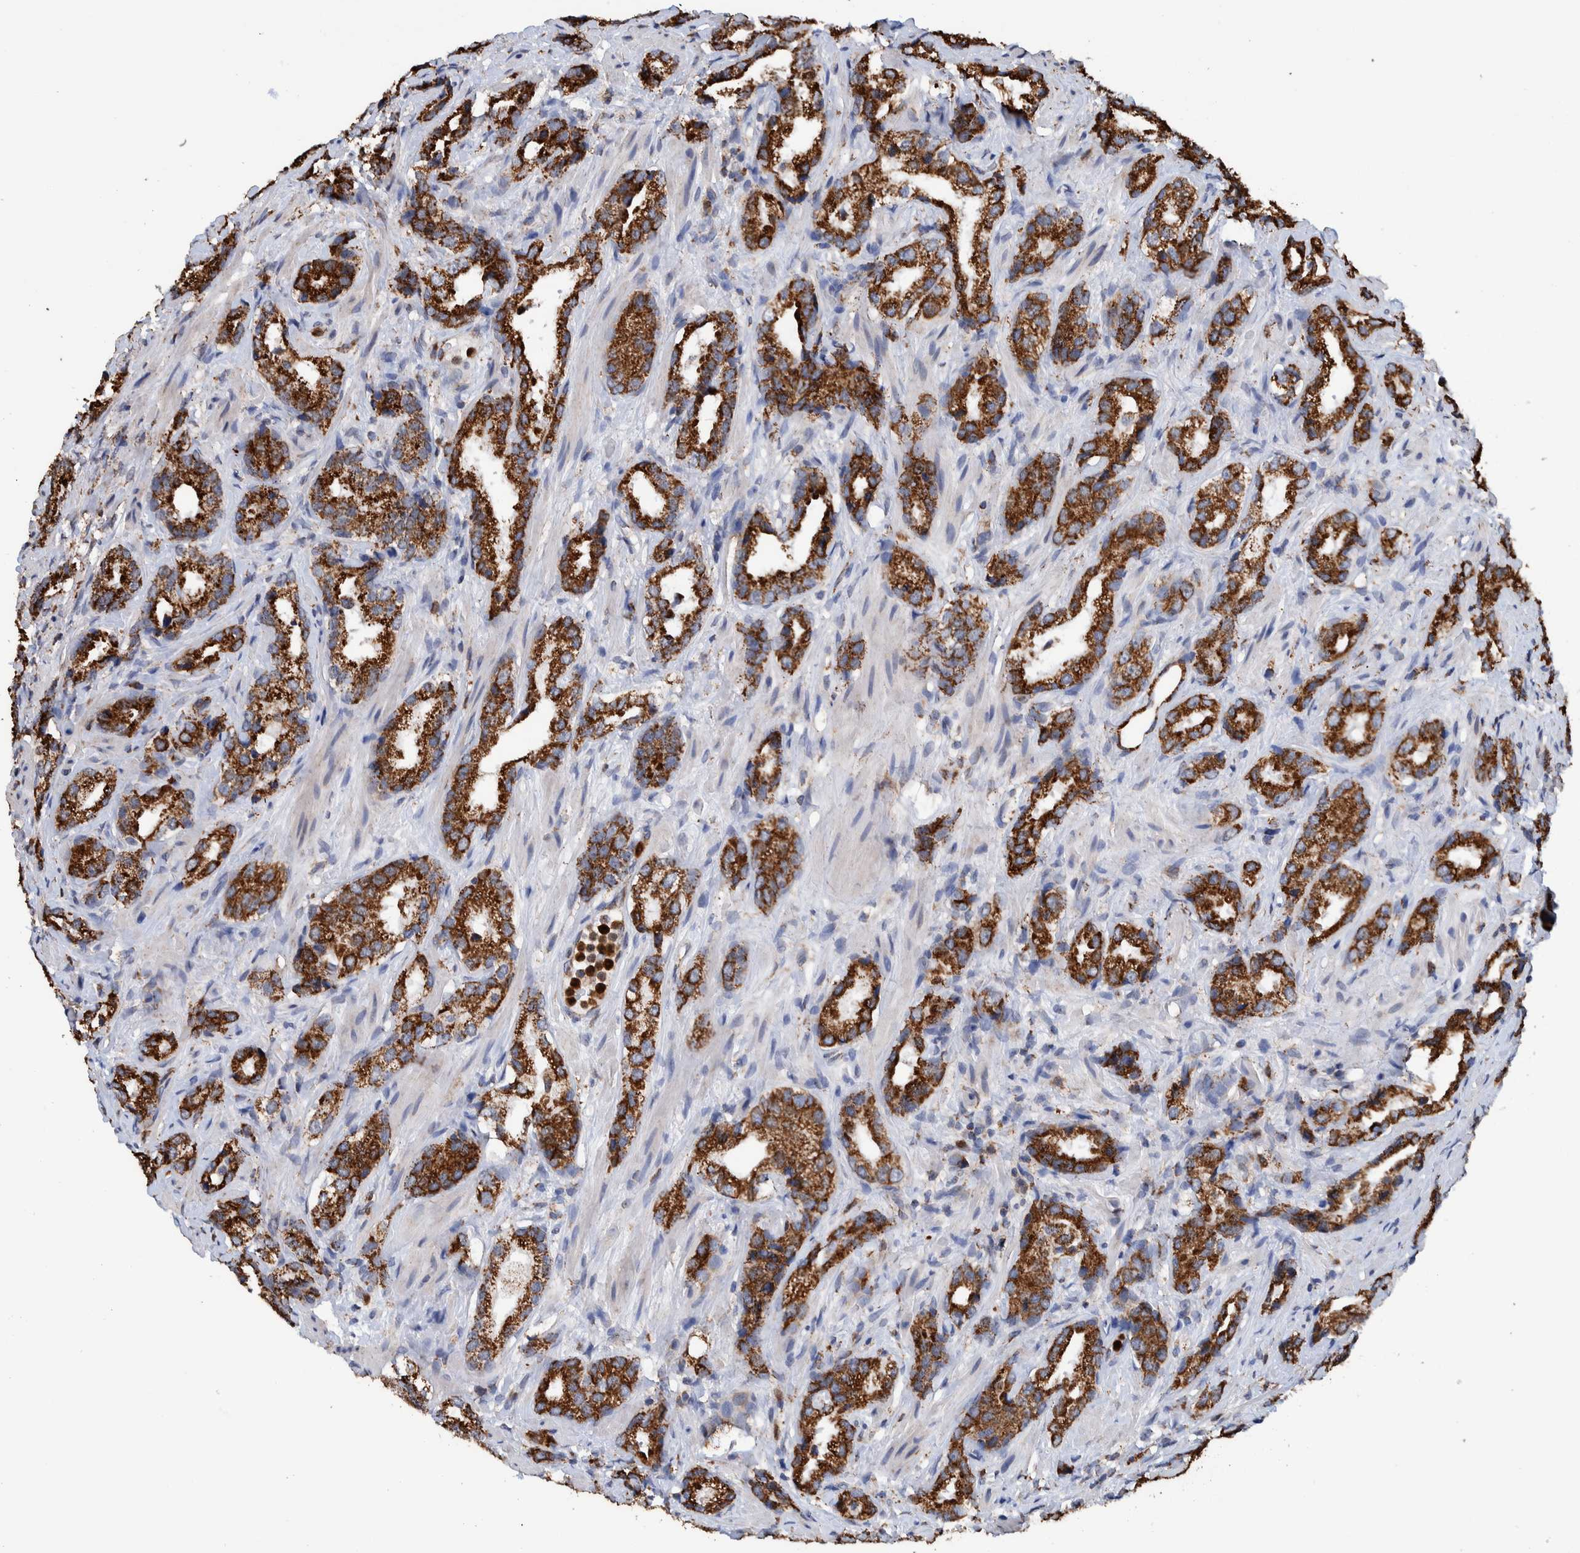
{"staining": {"intensity": "strong", "quantity": ">75%", "location": "cytoplasmic/membranous"}, "tissue": "prostate cancer", "cell_type": "Tumor cells", "image_type": "cancer", "snomed": [{"axis": "morphology", "description": "Adenocarcinoma, High grade"}, {"axis": "topography", "description": "Prostate"}], "caption": "The micrograph shows staining of prostate cancer (high-grade adenocarcinoma), revealing strong cytoplasmic/membranous protein expression (brown color) within tumor cells. (IHC, brightfield microscopy, high magnification).", "gene": "DECR1", "patient": {"sex": "male", "age": 63}}